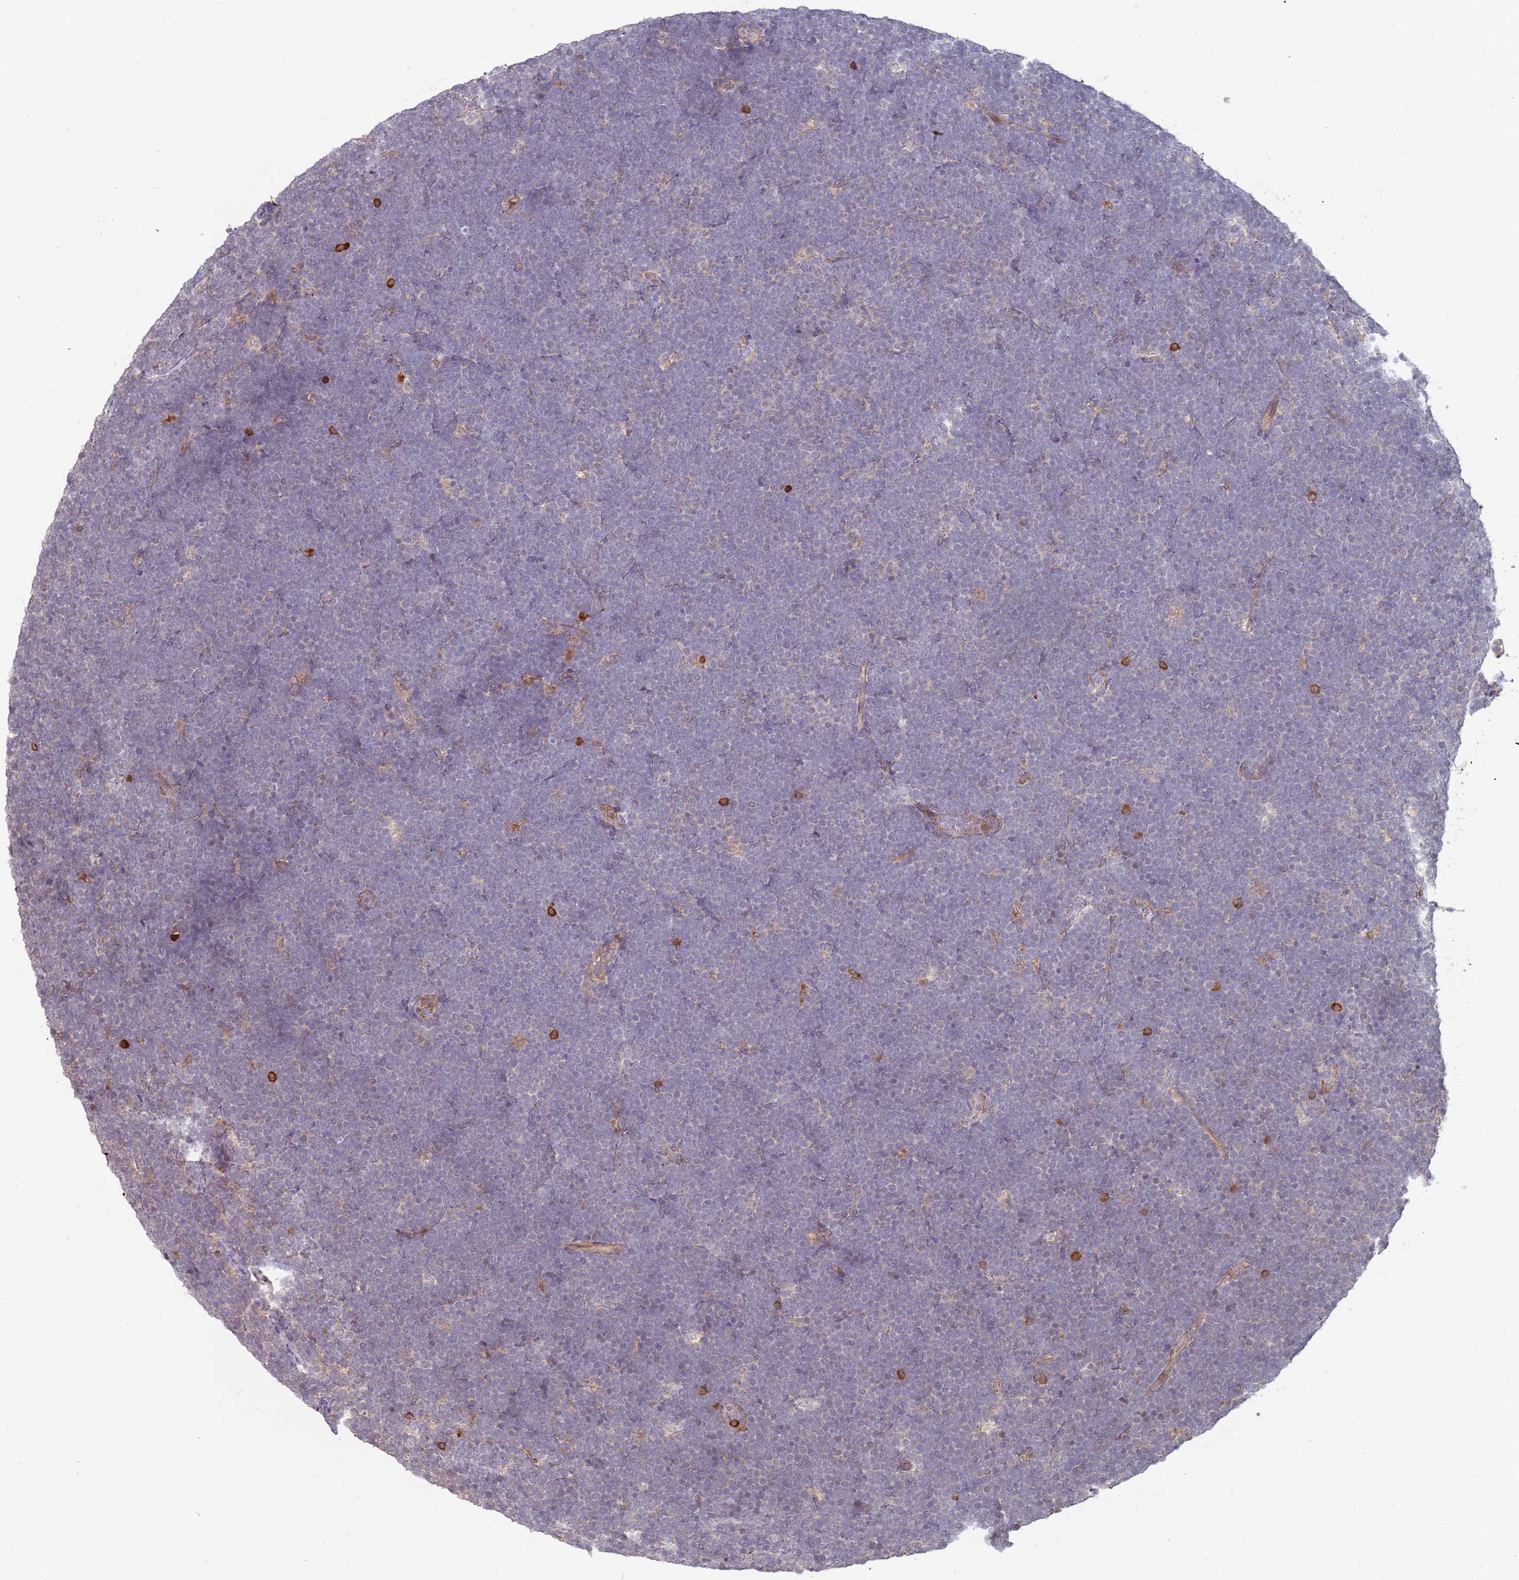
{"staining": {"intensity": "negative", "quantity": "none", "location": "none"}, "tissue": "lymphoma", "cell_type": "Tumor cells", "image_type": "cancer", "snomed": [{"axis": "morphology", "description": "Malignant lymphoma, non-Hodgkin's type, High grade"}, {"axis": "topography", "description": "Lymph node"}], "caption": "Immunohistochemistry (IHC) of human lymphoma shows no staining in tumor cells.", "gene": "MPEG1", "patient": {"sex": "male", "age": 13}}